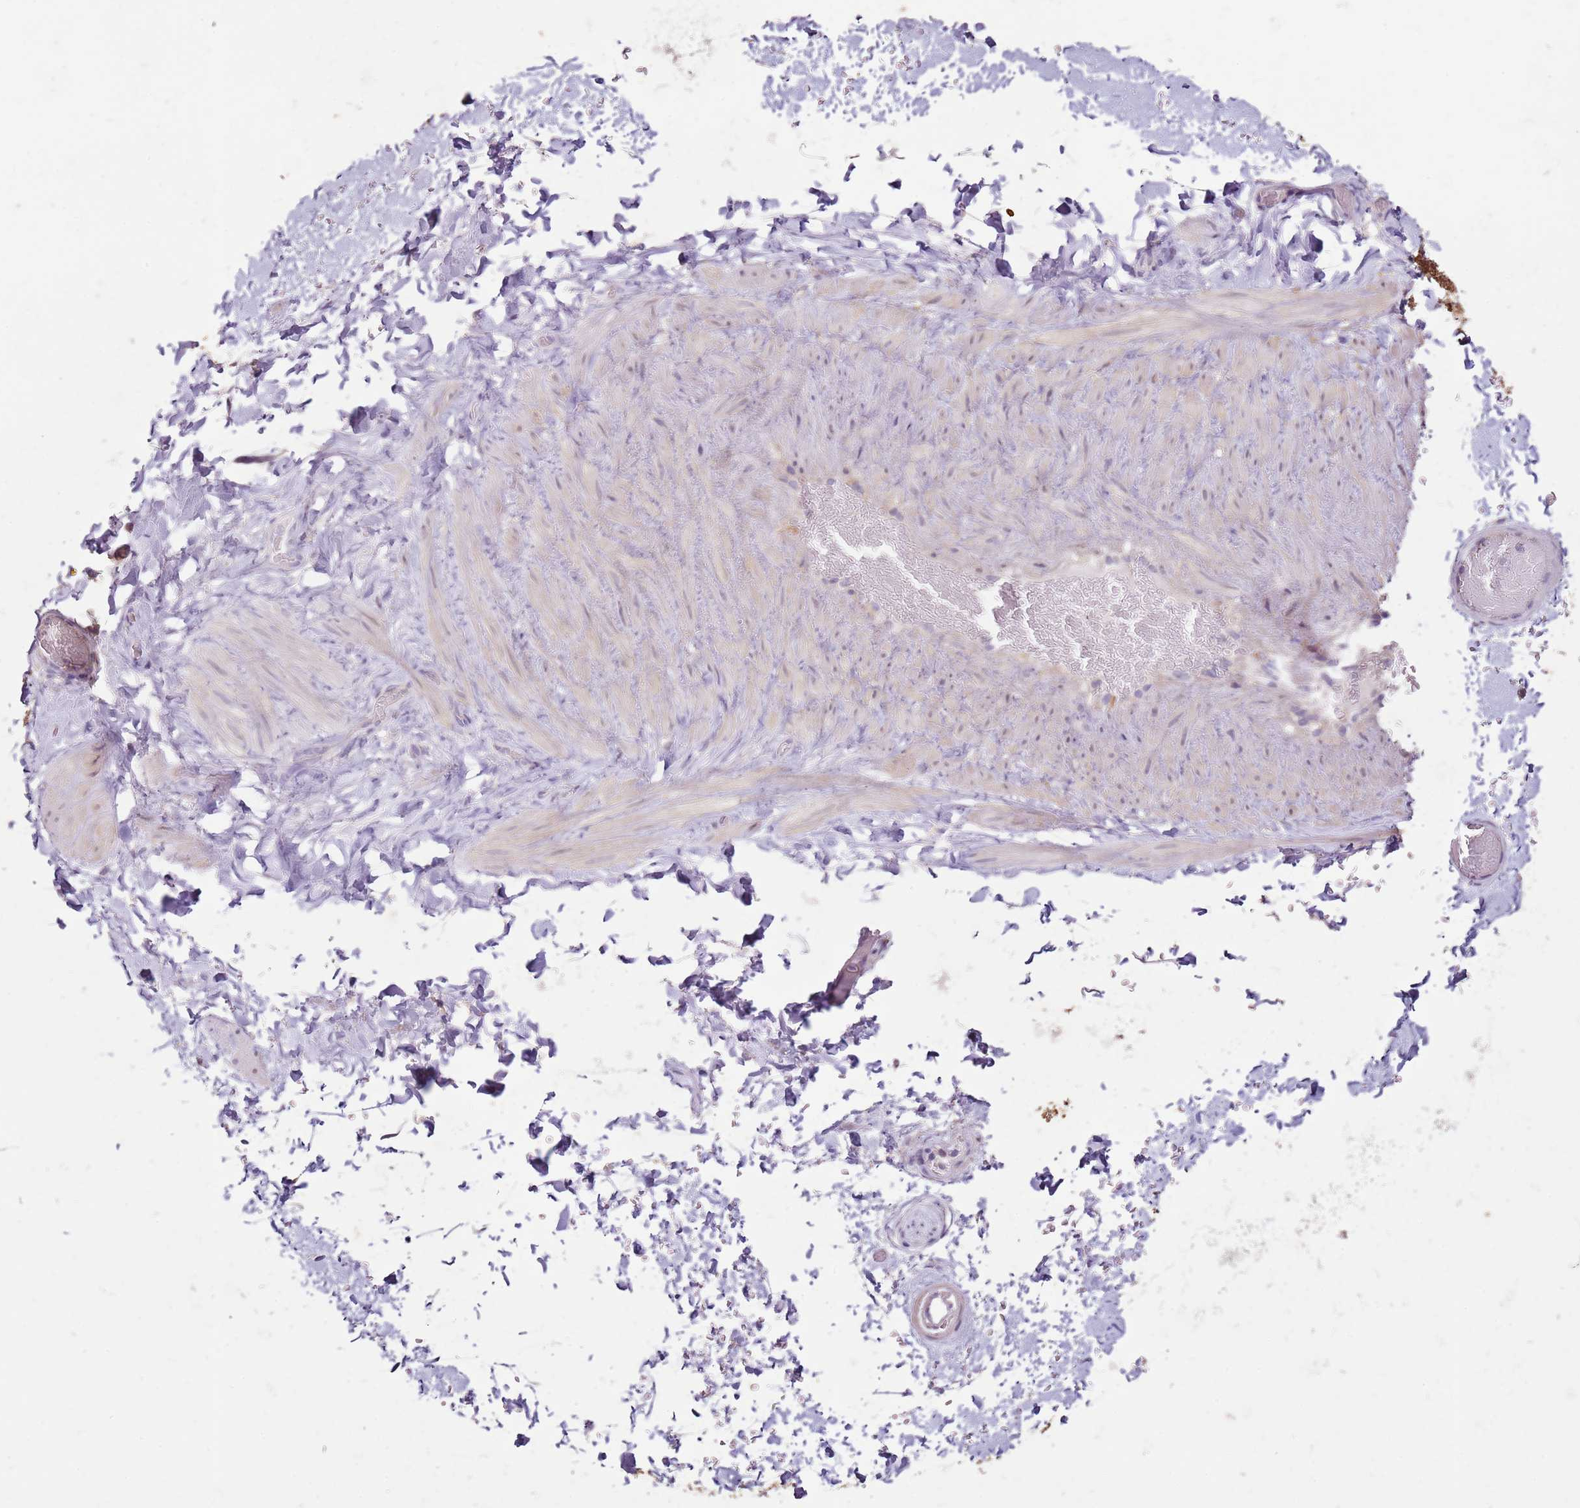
{"staining": {"intensity": "weak", "quantity": ">75%", "location": "cytoplasmic/membranous"}, "tissue": "adipose tissue", "cell_type": "Adipocytes", "image_type": "normal", "snomed": [{"axis": "morphology", "description": "Normal tissue, NOS"}, {"axis": "topography", "description": "Soft tissue"}, {"axis": "topography", "description": "Vascular tissue"}], "caption": "A micrograph of human adipose tissue stained for a protein demonstrates weak cytoplasmic/membranous brown staining in adipocytes. The protein is stained brown, and the nuclei are stained in blue (DAB (3,3'-diaminobenzidine) IHC with brightfield microscopy, high magnification).", "gene": "MDH1", "patient": {"sex": "male", "age": 41}}